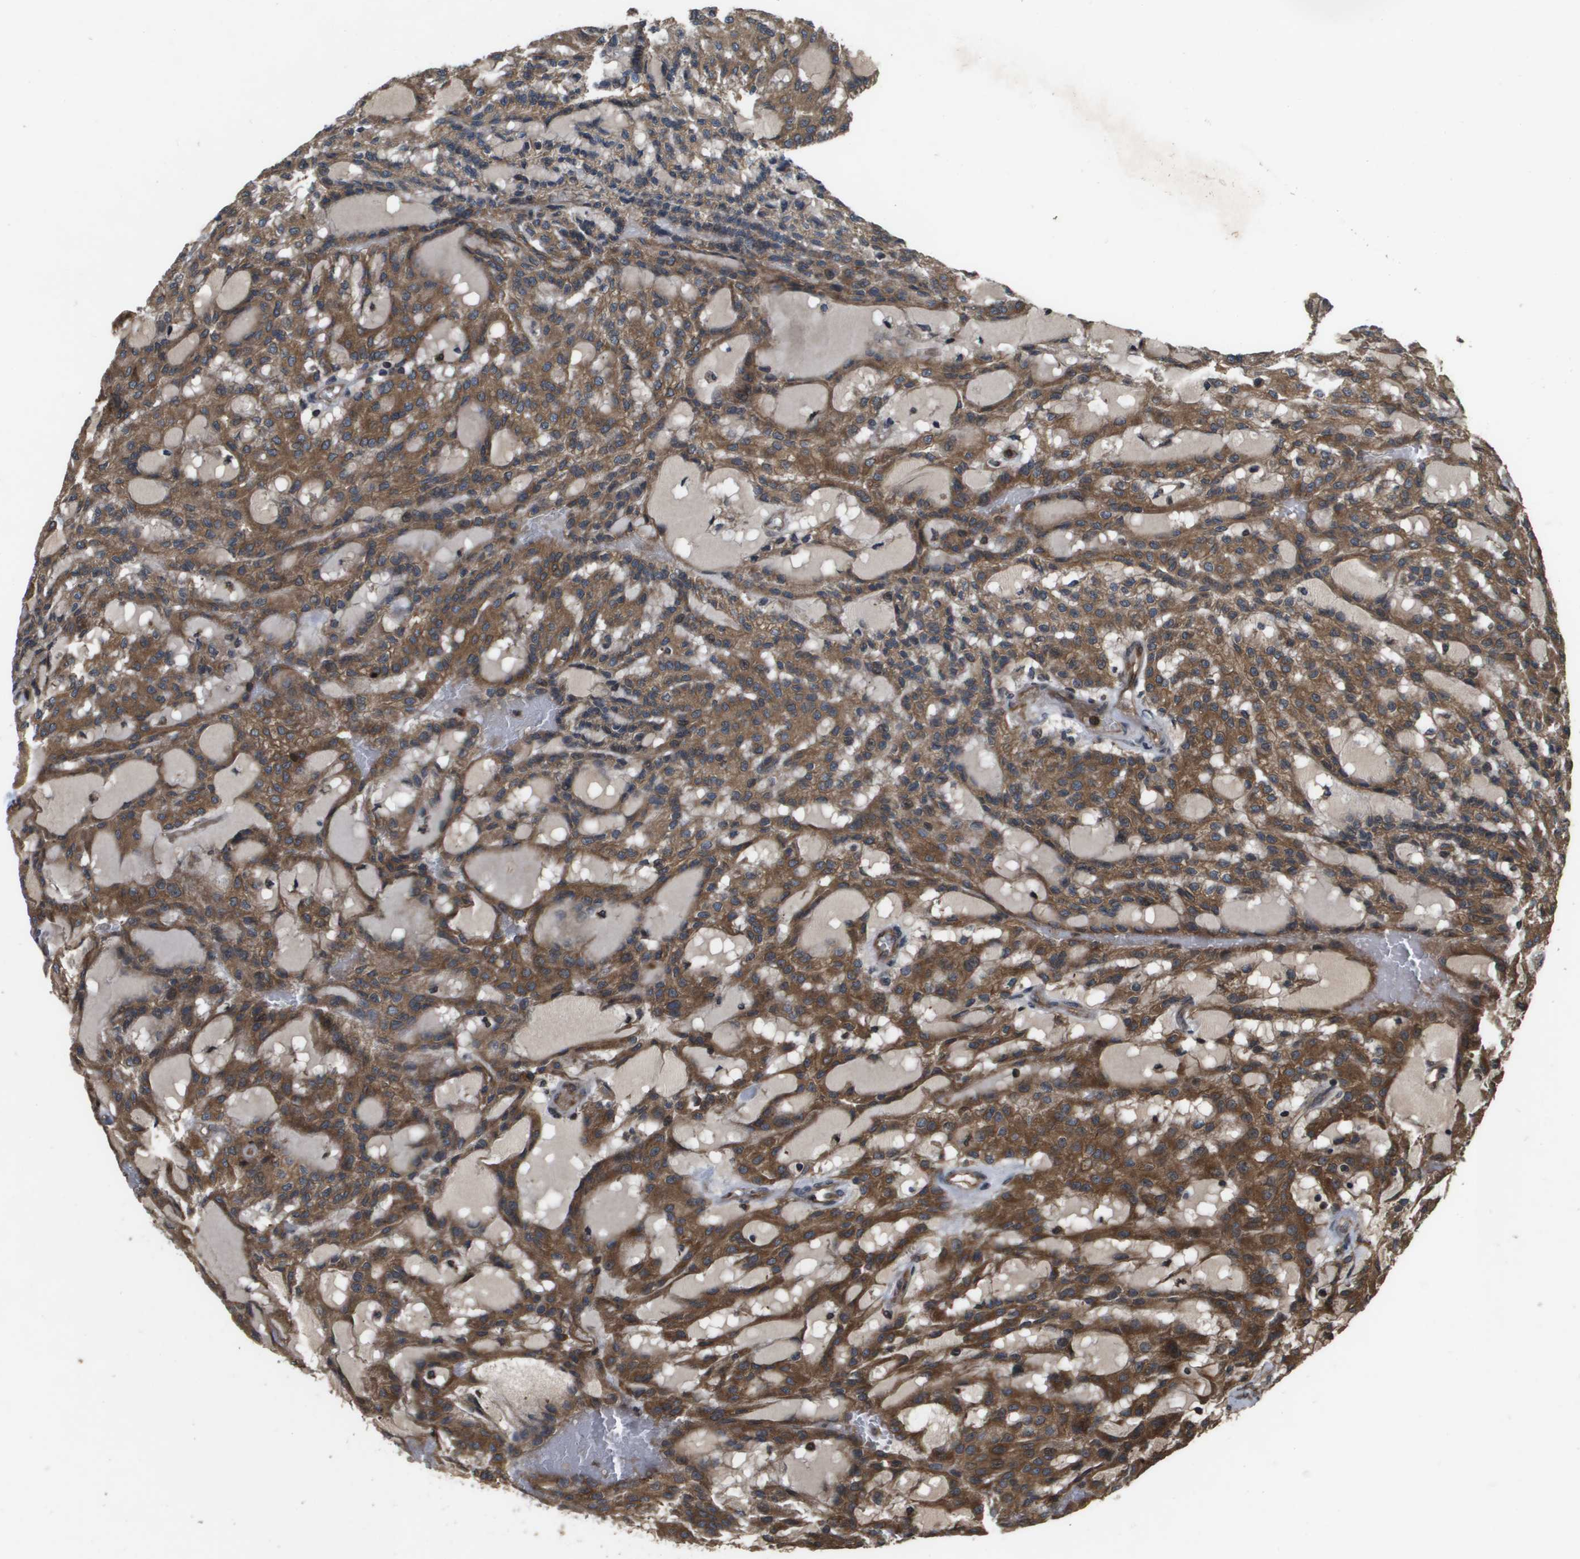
{"staining": {"intensity": "moderate", "quantity": ">75%", "location": "cytoplasmic/membranous,nuclear"}, "tissue": "renal cancer", "cell_type": "Tumor cells", "image_type": "cancer", "snomed": [{"axis": "morphology", "description": "Adenocarcinoma, NOS"}, {"axis": "topography", "description": "Kidney"}], "caption": "The micrograph exhibits staining of adenocarcinoma (renal), revealing moderate cytoplasmic/membranous and nuclear protein staining (brown color) within tumor cells.", "gene": "SPTLC1", "patient": {"sex": "male", "age": 63}}